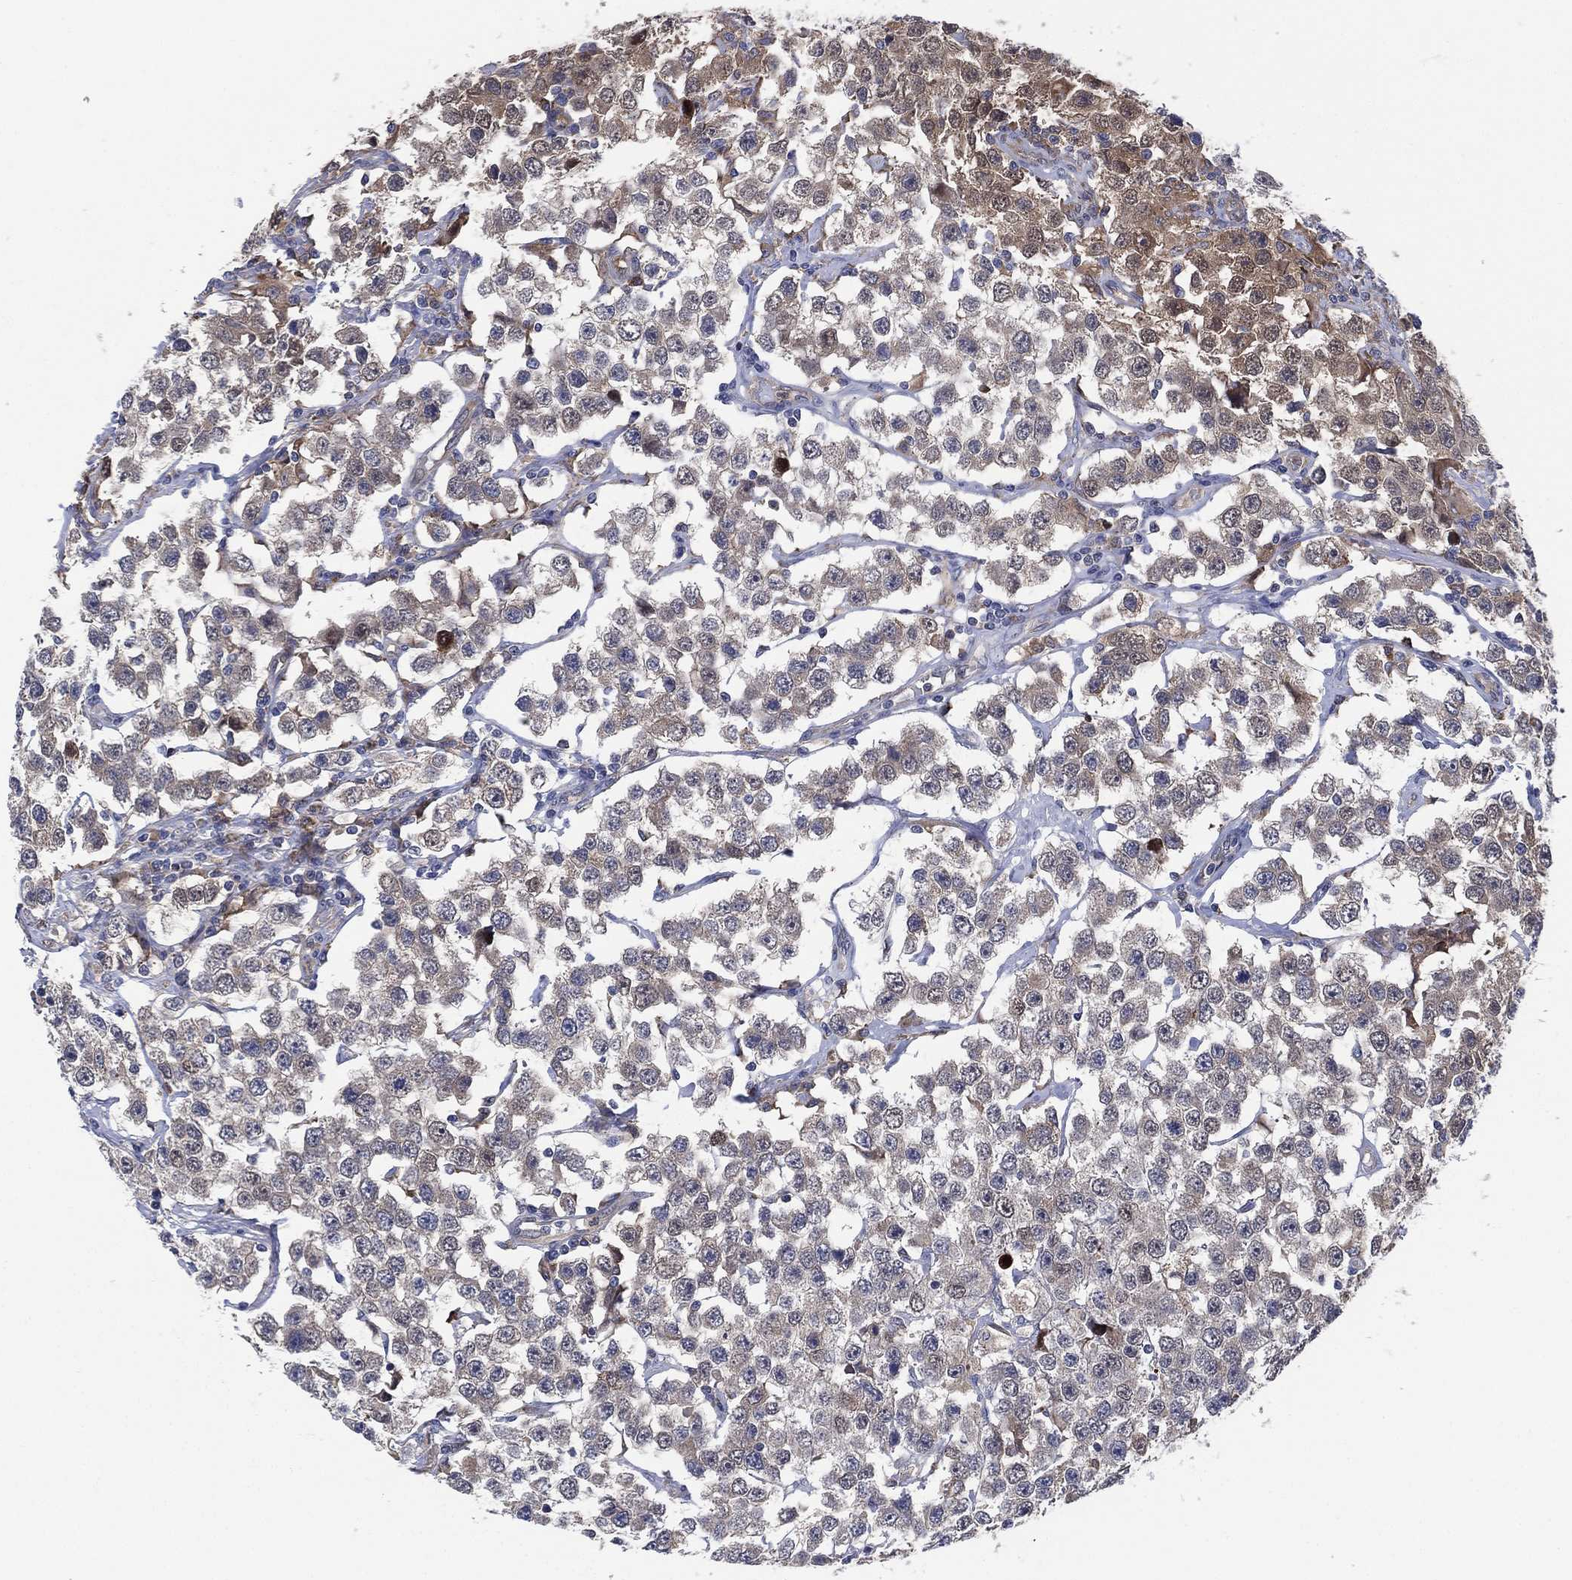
{"staining": {"intensity": "weak", "quantity": "<25%", "location": "cytoplasmic/membranous"}, "tissue": "testis cancer", "cell_type": "Tumor cells", "image_type": "cancer", "snomed": [{"axis": "morphology", "description": "Seminoma, NOS"}, {"axis": "topography", "description": "Testis"}], "caption": "Testis seminoma was stained to show a protein in brown. There is no significant staining in tumor cells.", "gene": "FES", "patient": {"sex": "male", "age": 52}}